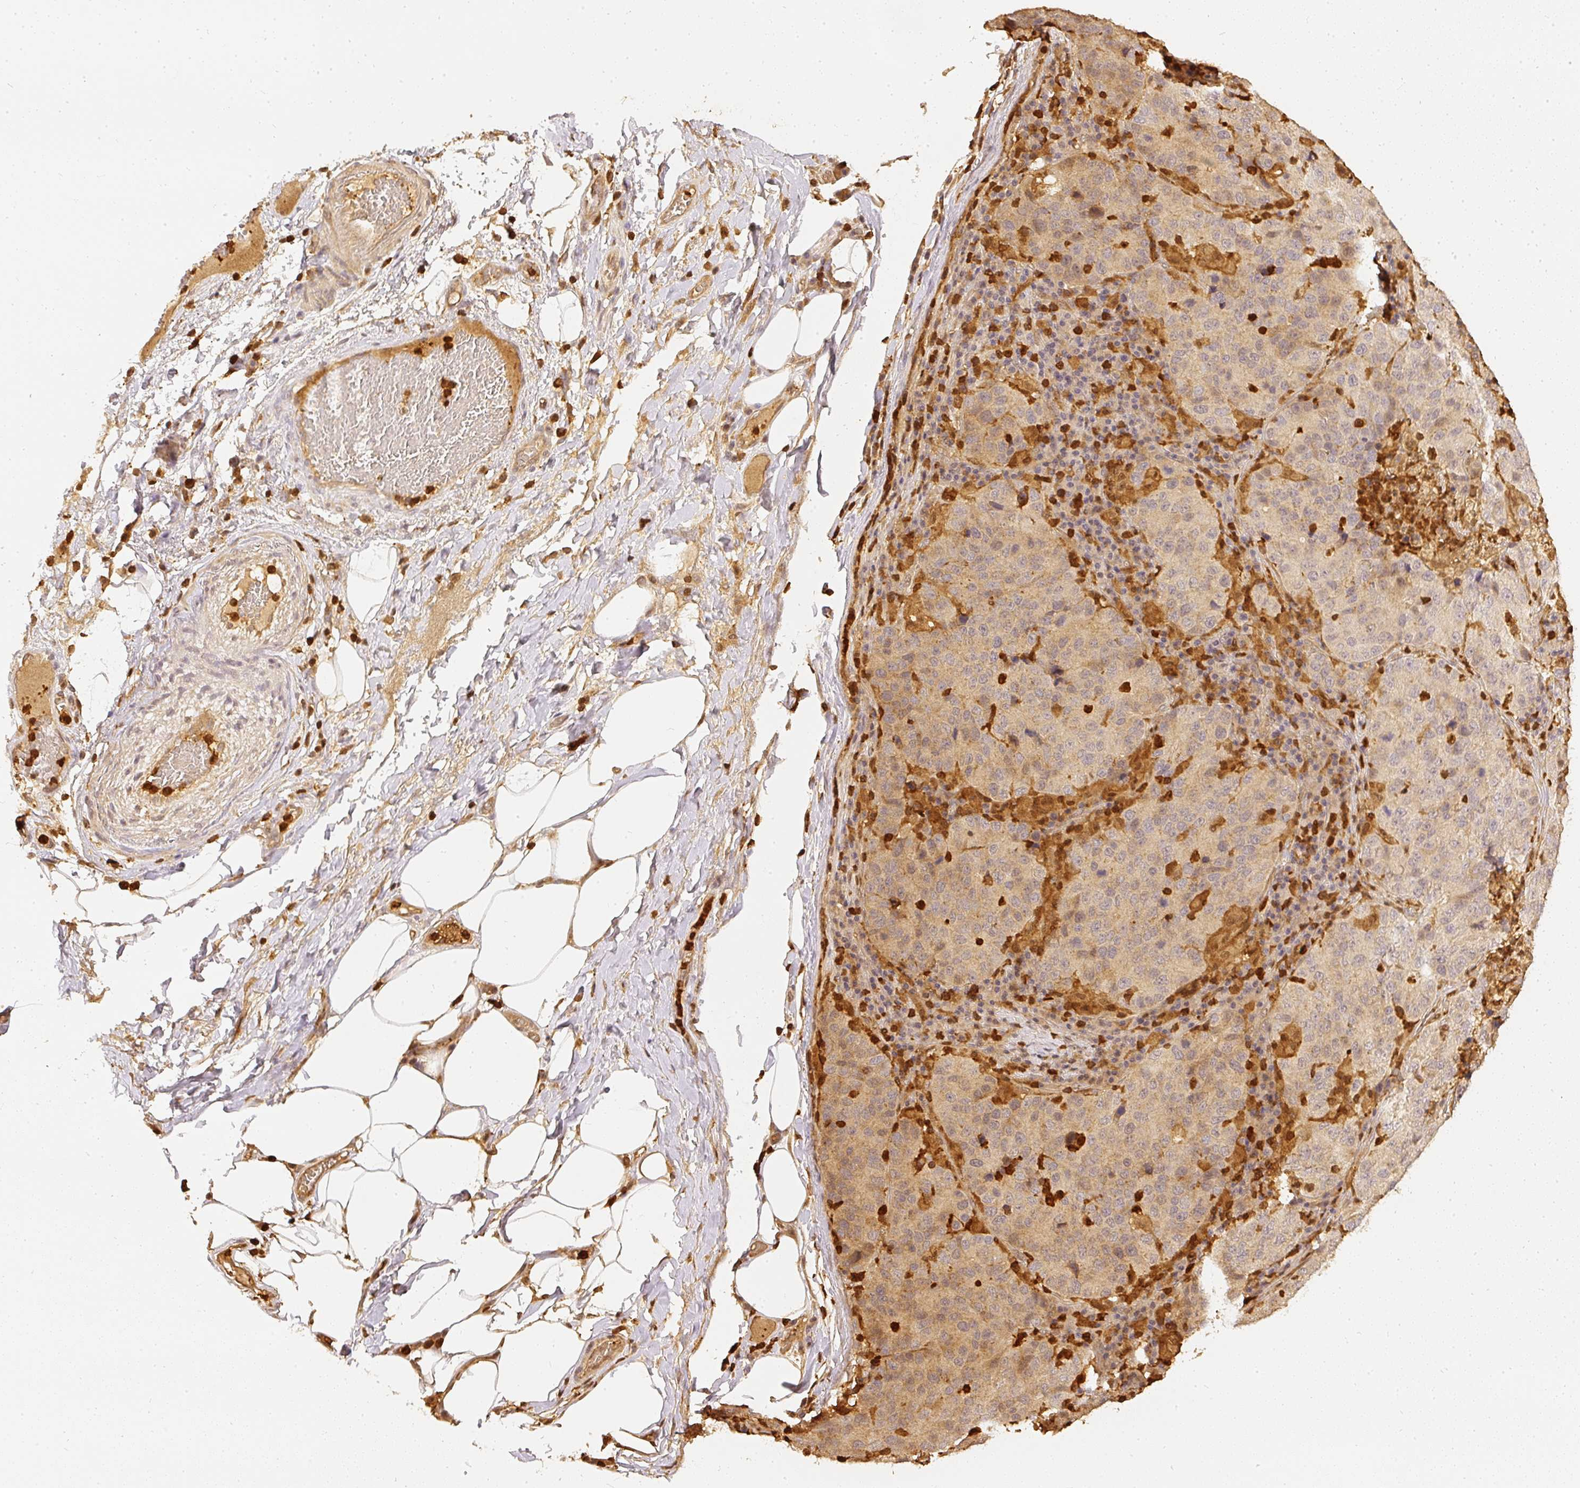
{"staining": {"intensity": "weak", "quantity": "<25%", "location": "cytoplasmic/membranous"}, "tissue": "stomach cancer", "cell_type": "Tumor cells", "image_type": "cancer", "snomed": [{"axis": "morphology", "description": "Adenocarcinoma, NOS"}, {"axis": "topography", "description": "Stomach"}], "caption": "Stomach cancer (adenocarcinoma) was stained to show a protein in brown. There is no significant positivity in tumor cells. (DAB IHC with hematoxylin counter stain).", "gene": "PFN1", "patient": {"sex": "male", "age": 71}}